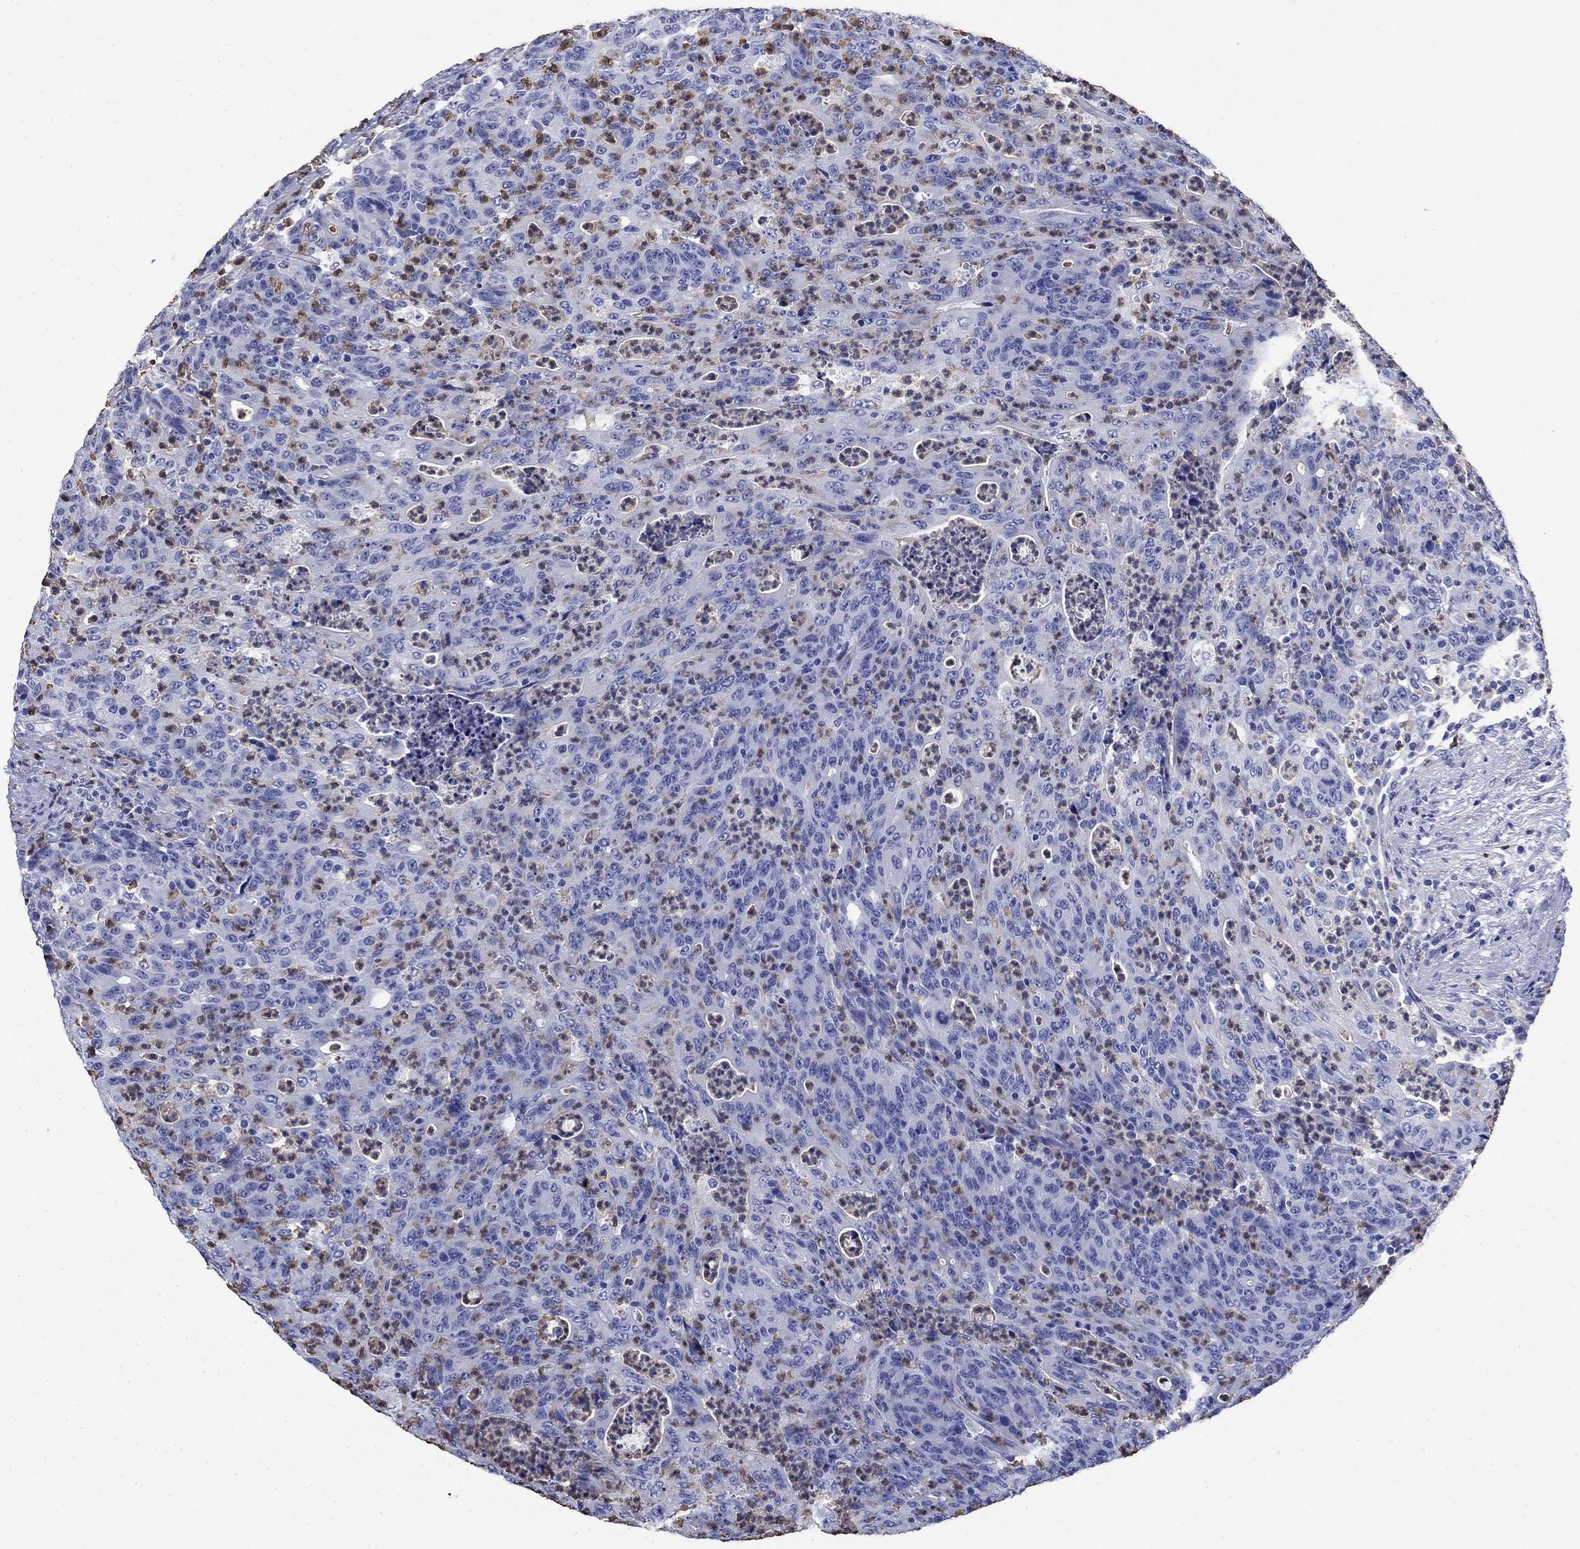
{"staining": {"intensity": "negative", "quantity": "none", "location": "none"}, "tissue": "colorectal cancer", "cell_type": "Tumor cells", "image_type": "cancer", "snomed": [{"axis": "morphology", "description": "Adenocarcinoma, NOS"}, {"axis": "topography", "description": "Colon"}], "caption": "Colorectal cancer was stained to show a protein in brown. There is no significant expression in tumor cells.", "gene": "TFR2", "patient": {"sex": "male", "age": 70}}